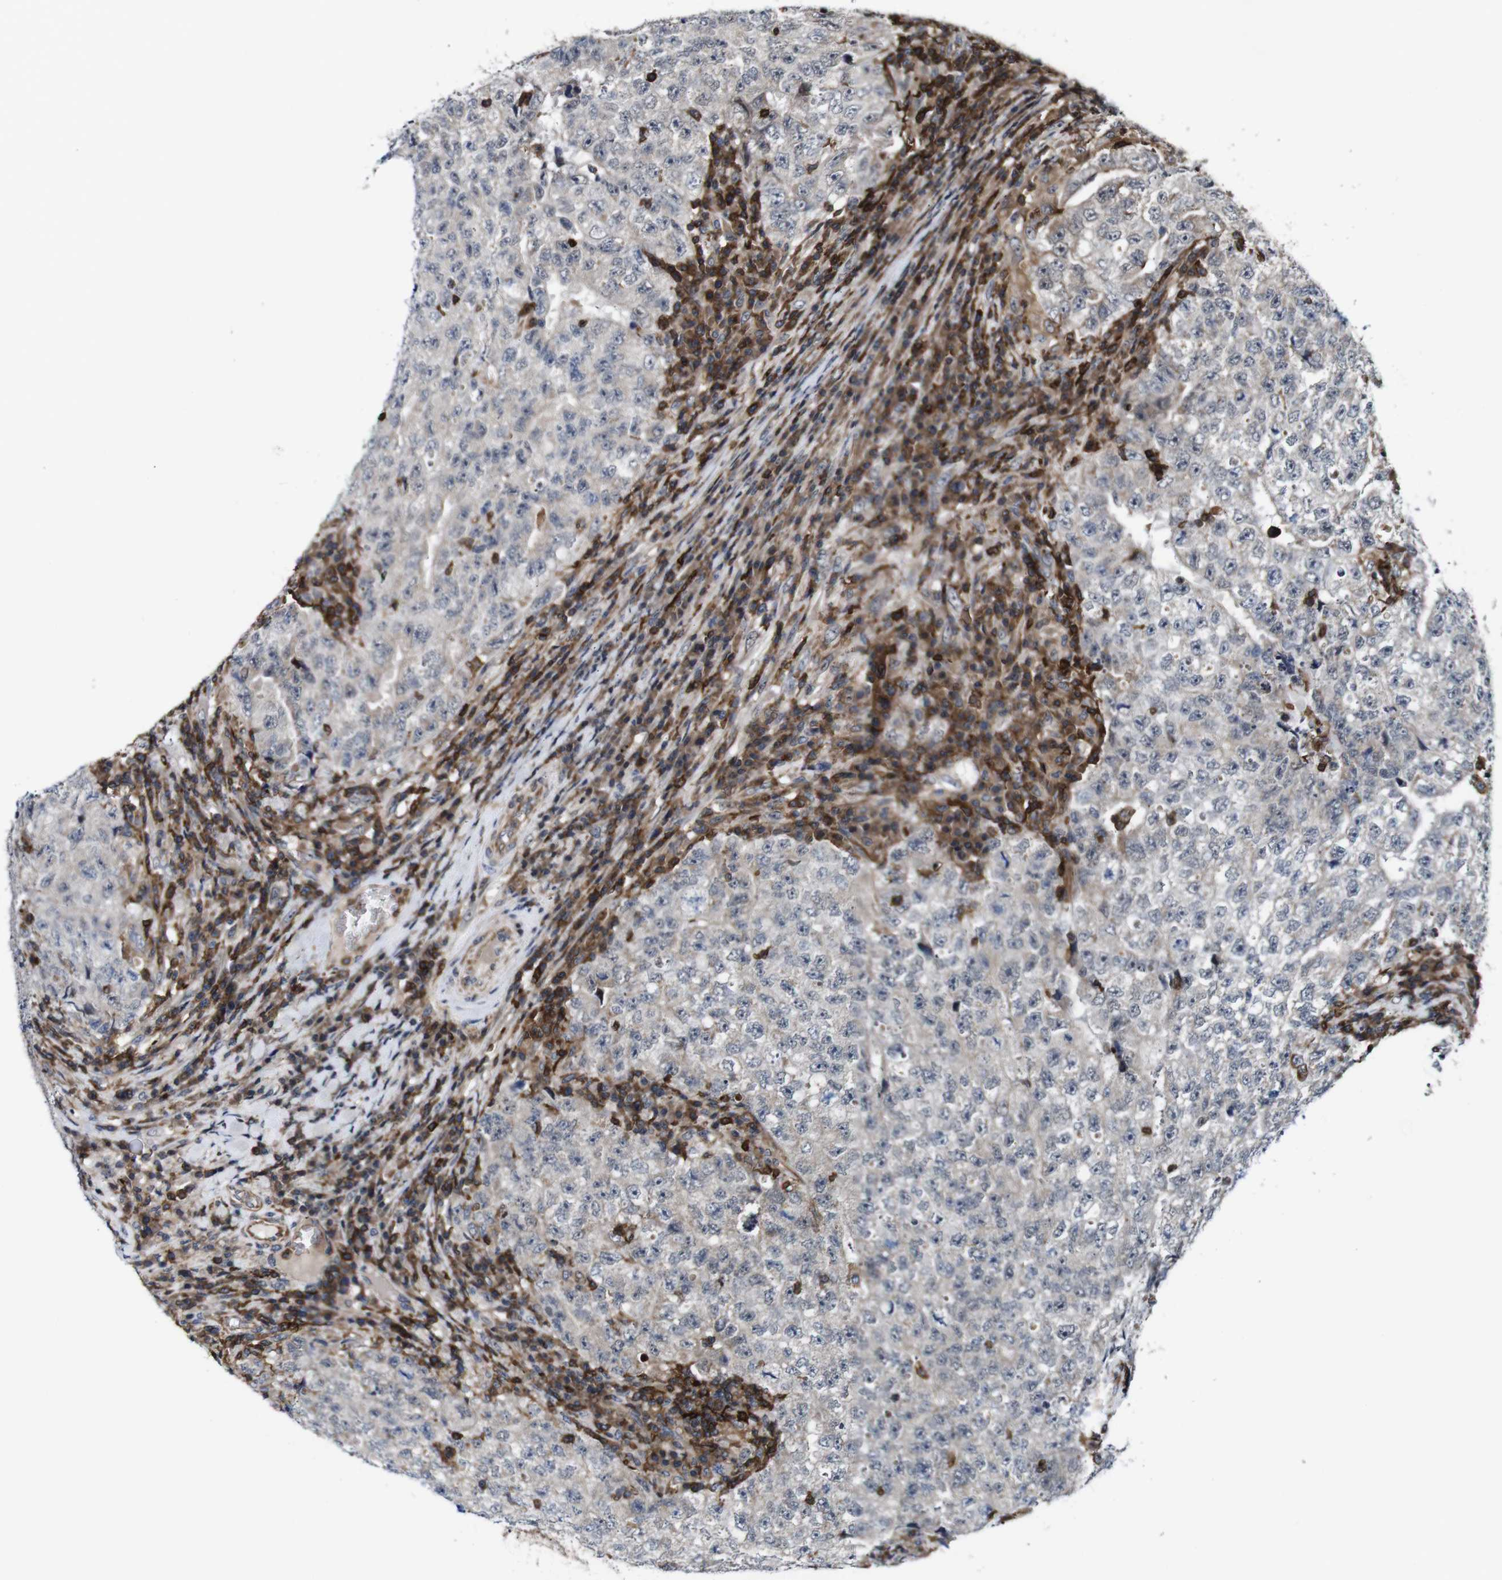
{"staining": {"intensity": "weak", "quantity": ">75%", "location": "cytoplasmic/membranous"}, "tissue": "testis cancer", "cell_type": "Tumor cells", "image_type": "cancer", "snomed": [{"axis": "morphology", "description": "Necrosis, NOS"}, {"axis": "morphology", "description": "Carcinoma, Embryonal, NOS"}, {"axis": "topography", "description": "Testis"}], "caption": "Tumor cells exhibit low levels of weak cytoplasmic/membranous expression in about >75% of cells in embryonal carcinoma (testis).", "gene": "JAK2", "patient": {"sex": "male", "age": 19}}